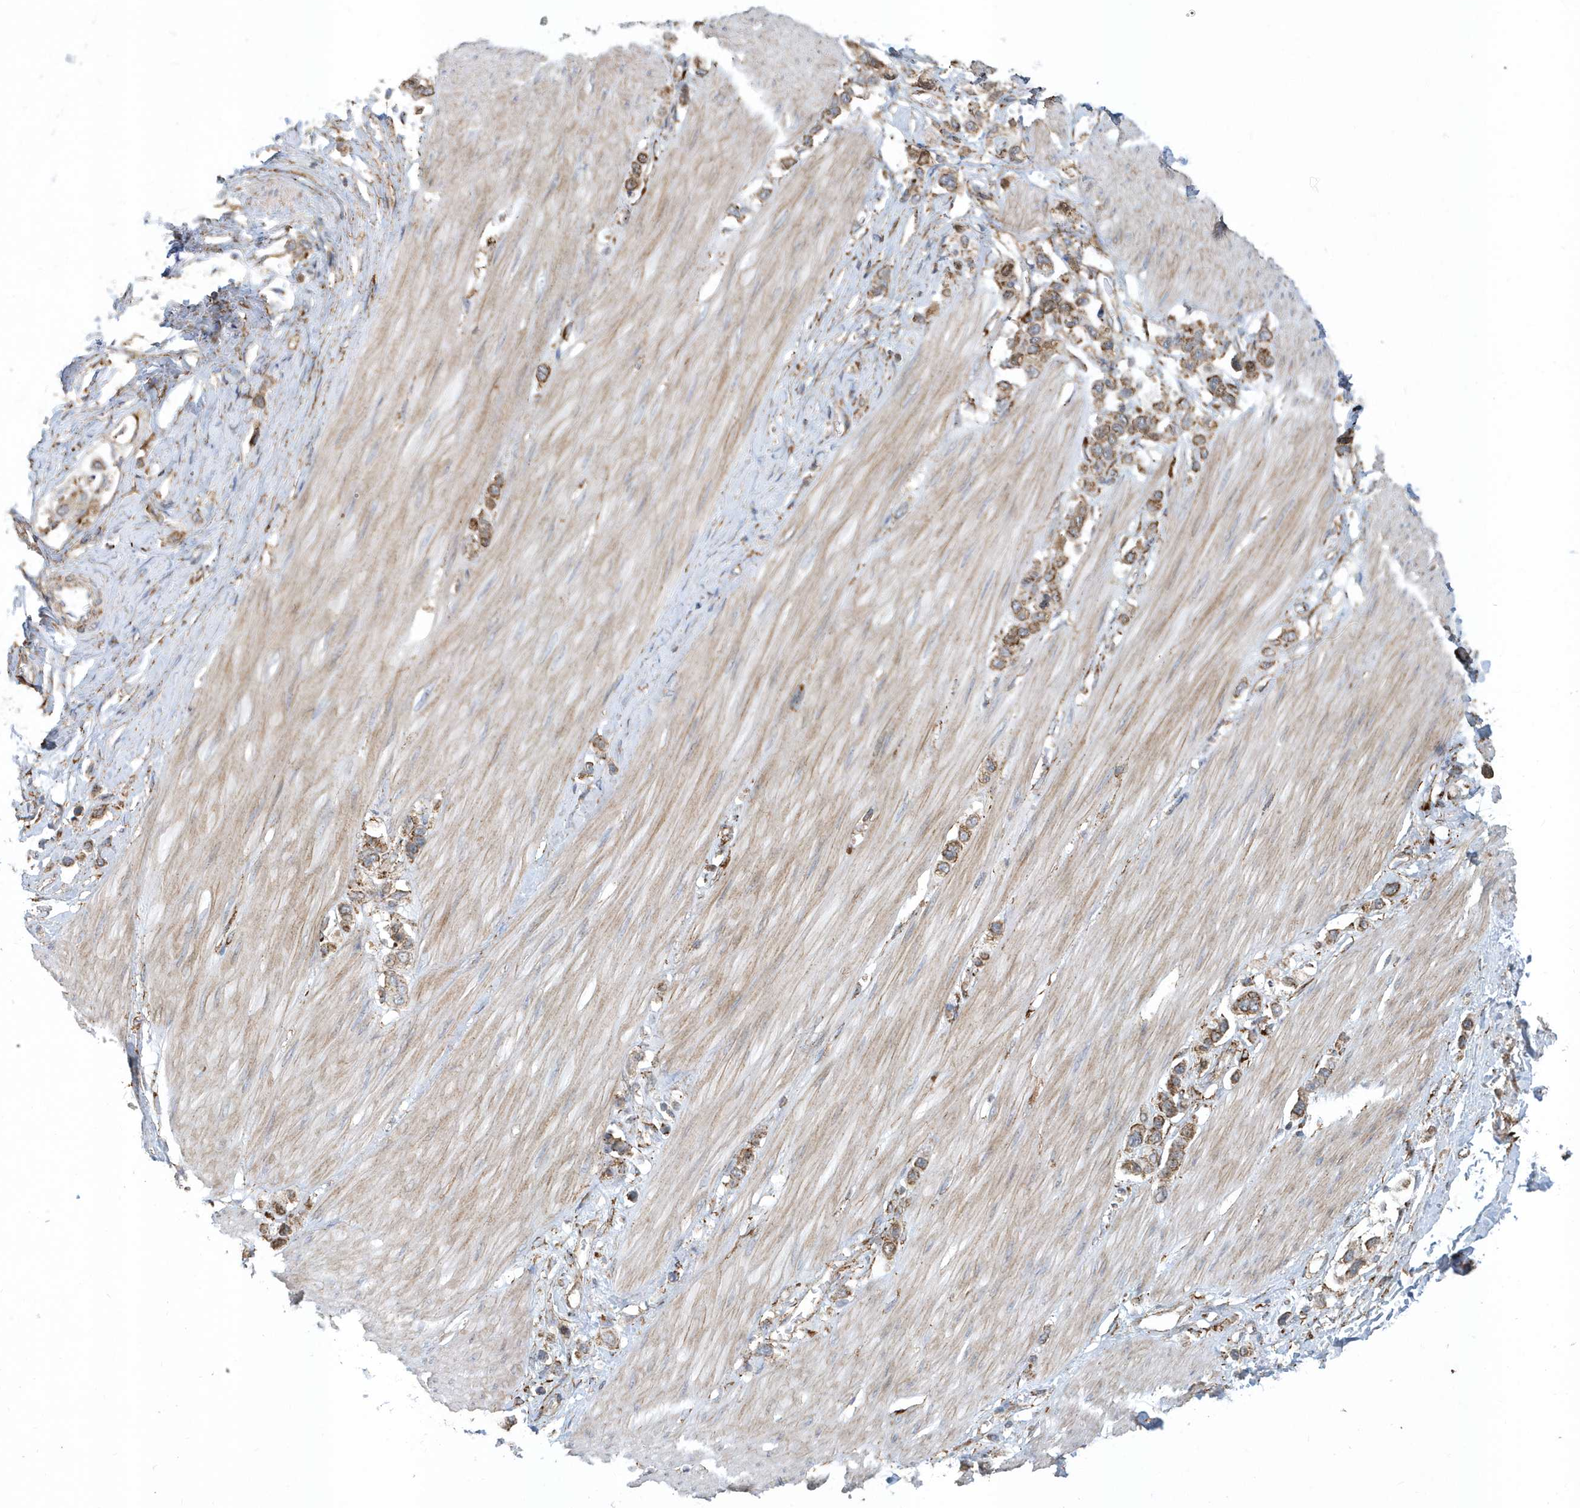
{"staining": {"intensity": "moderate", "quantity": ">75%", "location": "cytoplasmic/membranous"}, "tissue": "stomach cancer", "cell_type": "Tumor cells", "image_type": "cancer", "snomed": [{"axis": "morphology", "description": "Adenocarcinoma, NOS"}, {"axis": "topography", "description": "Stomach"}], "caption": "Brown immunohistochemical staining in stomach cancer (adenocarcinoma) exhibits moderate cytoplasmic/membranous staining in approximately >75% of tumor cells.", "gene": "HRH4", "patient": {"sex": "female", "age": 65}}